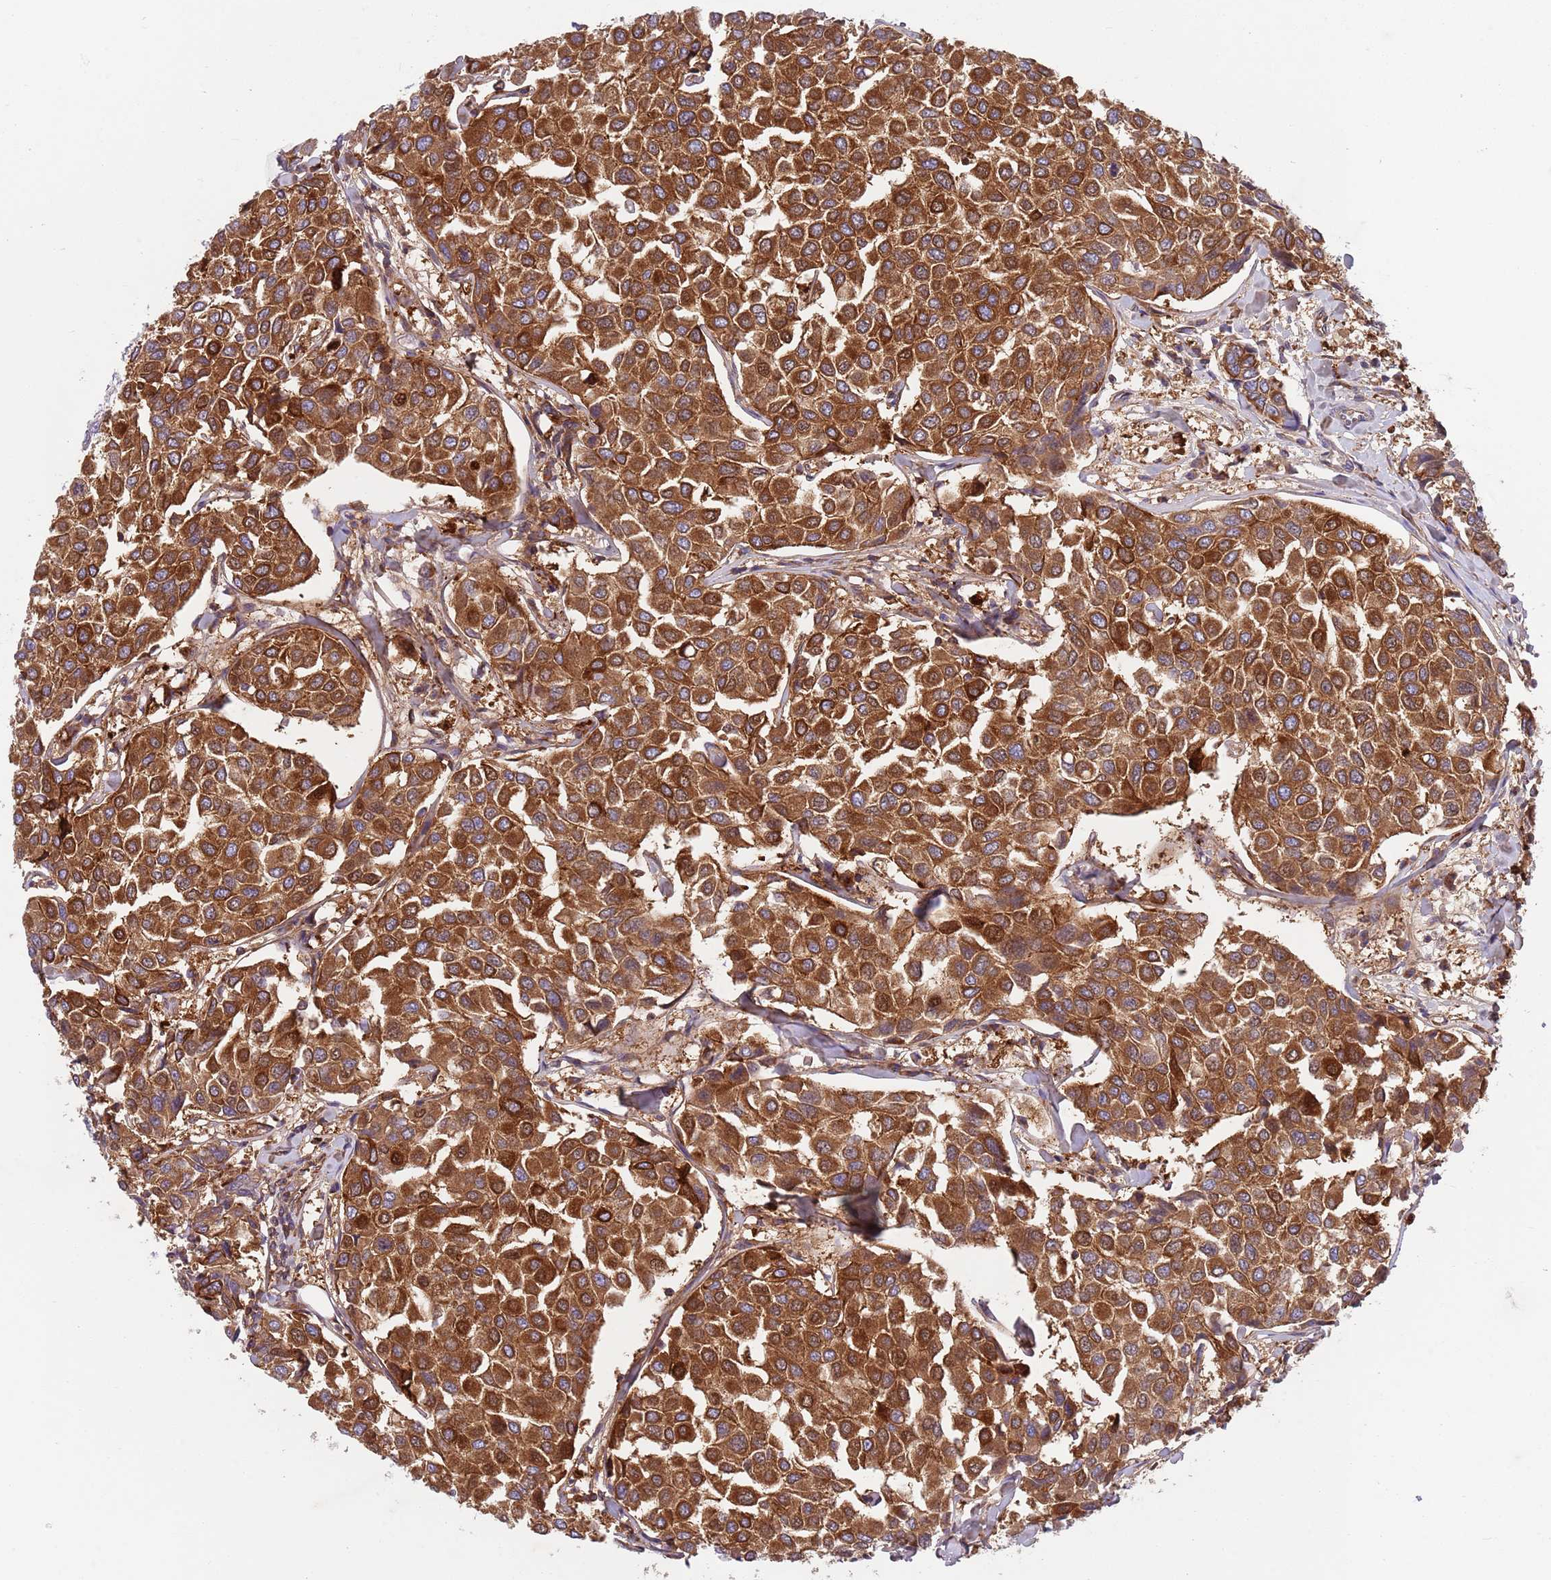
{"staining": {"intensity": "strong", "quantity": ">75%", "location": "cytoplasmic/membranous"}, "tissue": "breast cancer", "cell_type": "Tumor cells", "image_type": "cancer", "snomed": [{"axis": "morphology", "description": "Duct carcinoma"}, {"axis": "topography", "description": "Breast"}], "caption": "Immunohistochemistry (DAB (3,3'-diaminobenzidine)) staining of breast cancer (infiltrating ductal carcinoma) displays strong cytoplasmic/membranous protein positivity in approximately >75% of tumor cells.", "gene": "ZMYM5", "patient": {"sex": "female", "age": 55}}